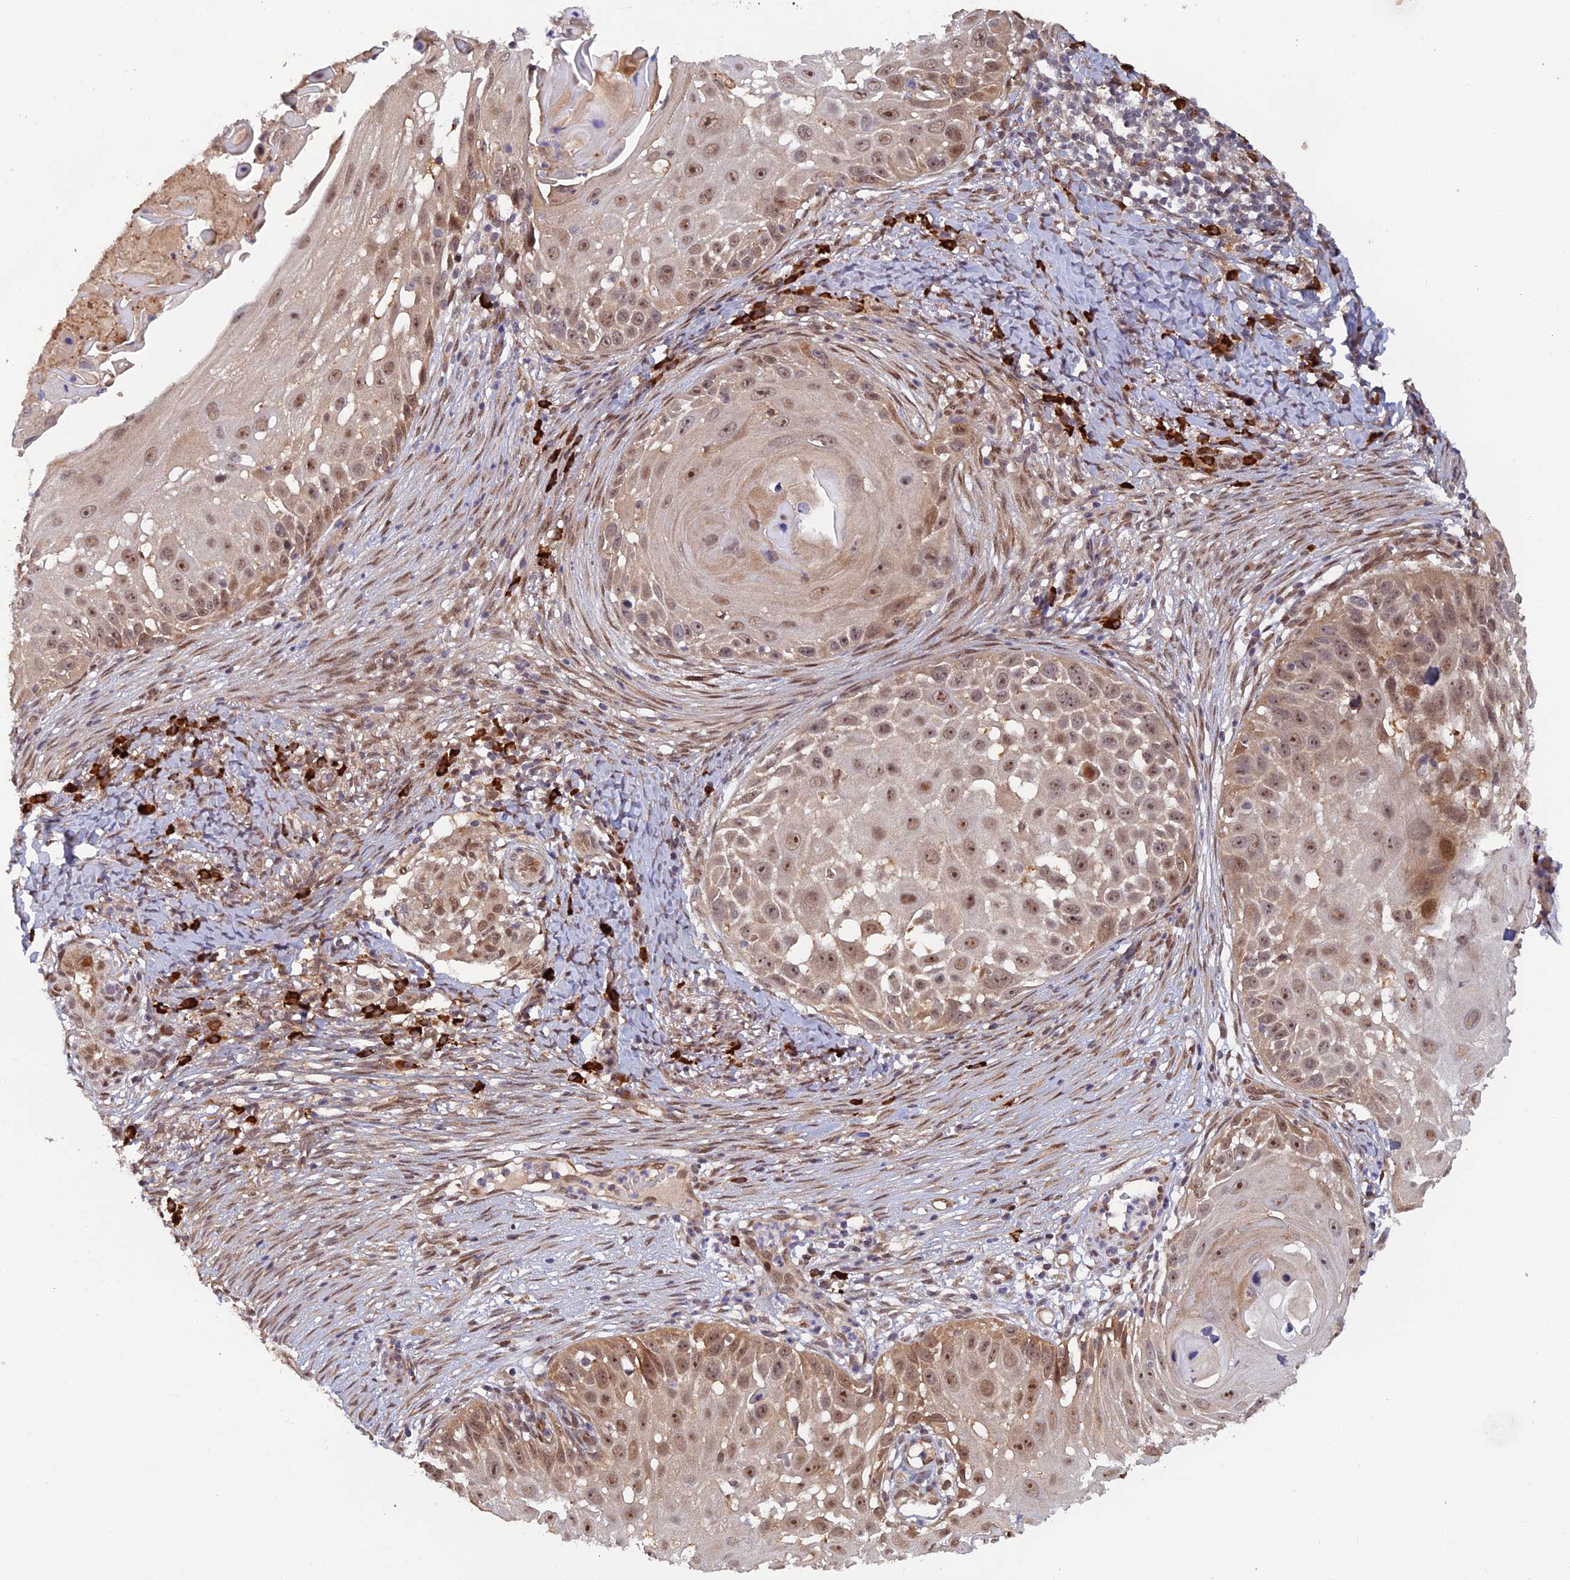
{"staining": {"intensity": "weak", "quantity": ">75%", "location": "nuclear"}, "tissue": "skin cancer", "cell_type": "Tumor cells", "image_type": "cancer", "snomed": [{"axis": "morphology", "description": "Squamous cell carcinoma, NOS"}, {"axis": "topography", "description": "Skin"}], "caption": "Human skin cancer stained for a protein (brown) shows weak nuclear positive expression in approximately >75% of tumor cells.", "gene": "ZNF565", "patient": {"sex": "female", "age": 44}}